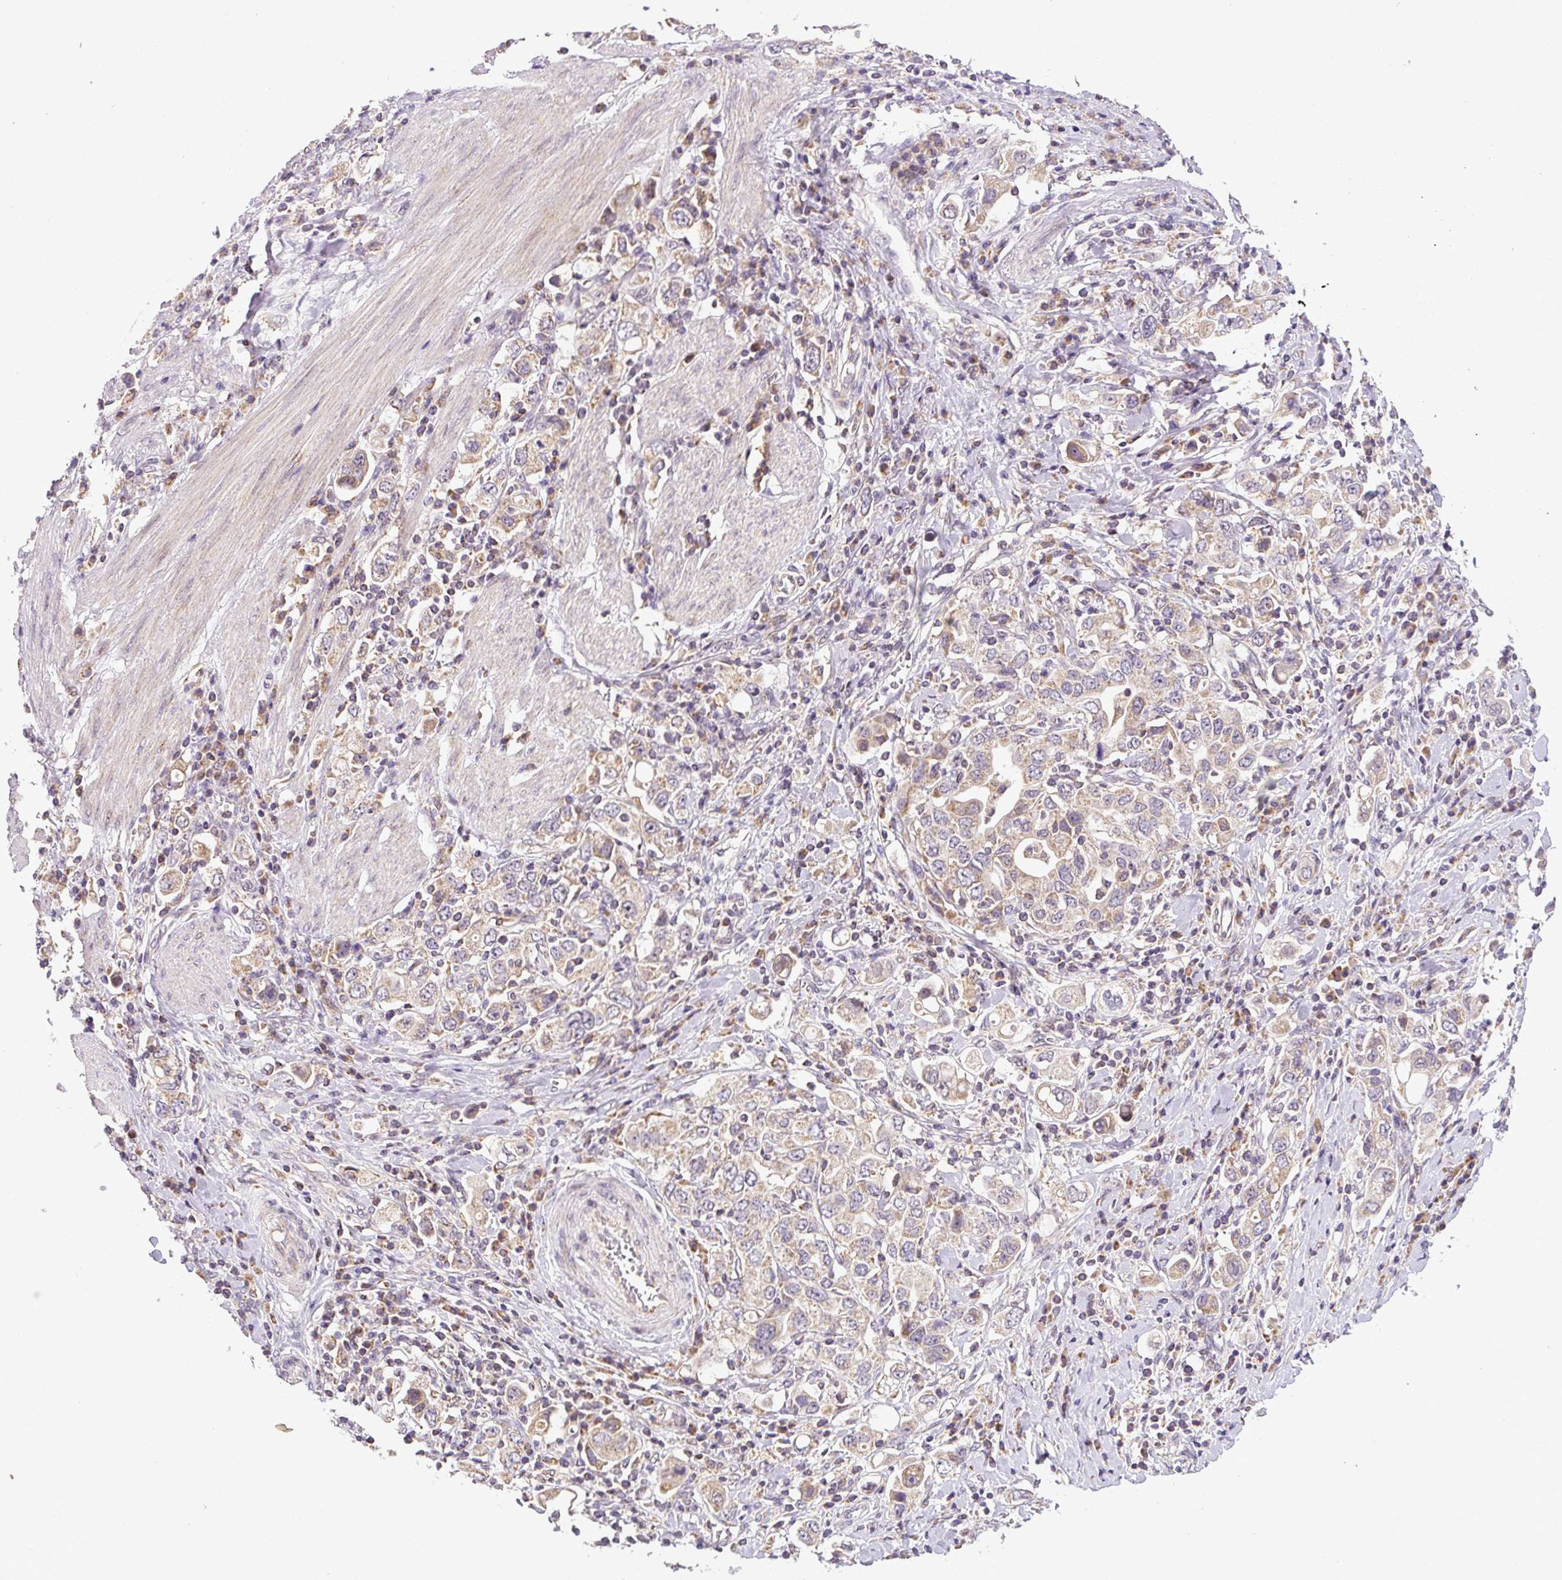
{"staining": {"intensity": "moderate", "quantity": ">75%", "location": "cytoplasmic/membranous"}, "tissue": "stomach cancer", "cell_type": "Tumor cells", "image_type": "cancer", "snomed": [{"axis": "morphology", "description": "Adenocarcinoma, NOS"}, {"axis": "topography", "description": "Stomach, upper"}], "caption": "Brown immunohistochemical staining in stomach cancer demonstrates moderate cytoplasmic/membranous expression in about >75% of tumor cells. The staining is performed using DAB (3,3'-diaminobenzidine) brown chromogen to label protein expression. The nuclei are counter-stained blue using hematoxylin.", "gene": "MFSD9", "patient": {"sex": "male", "age": 62}}